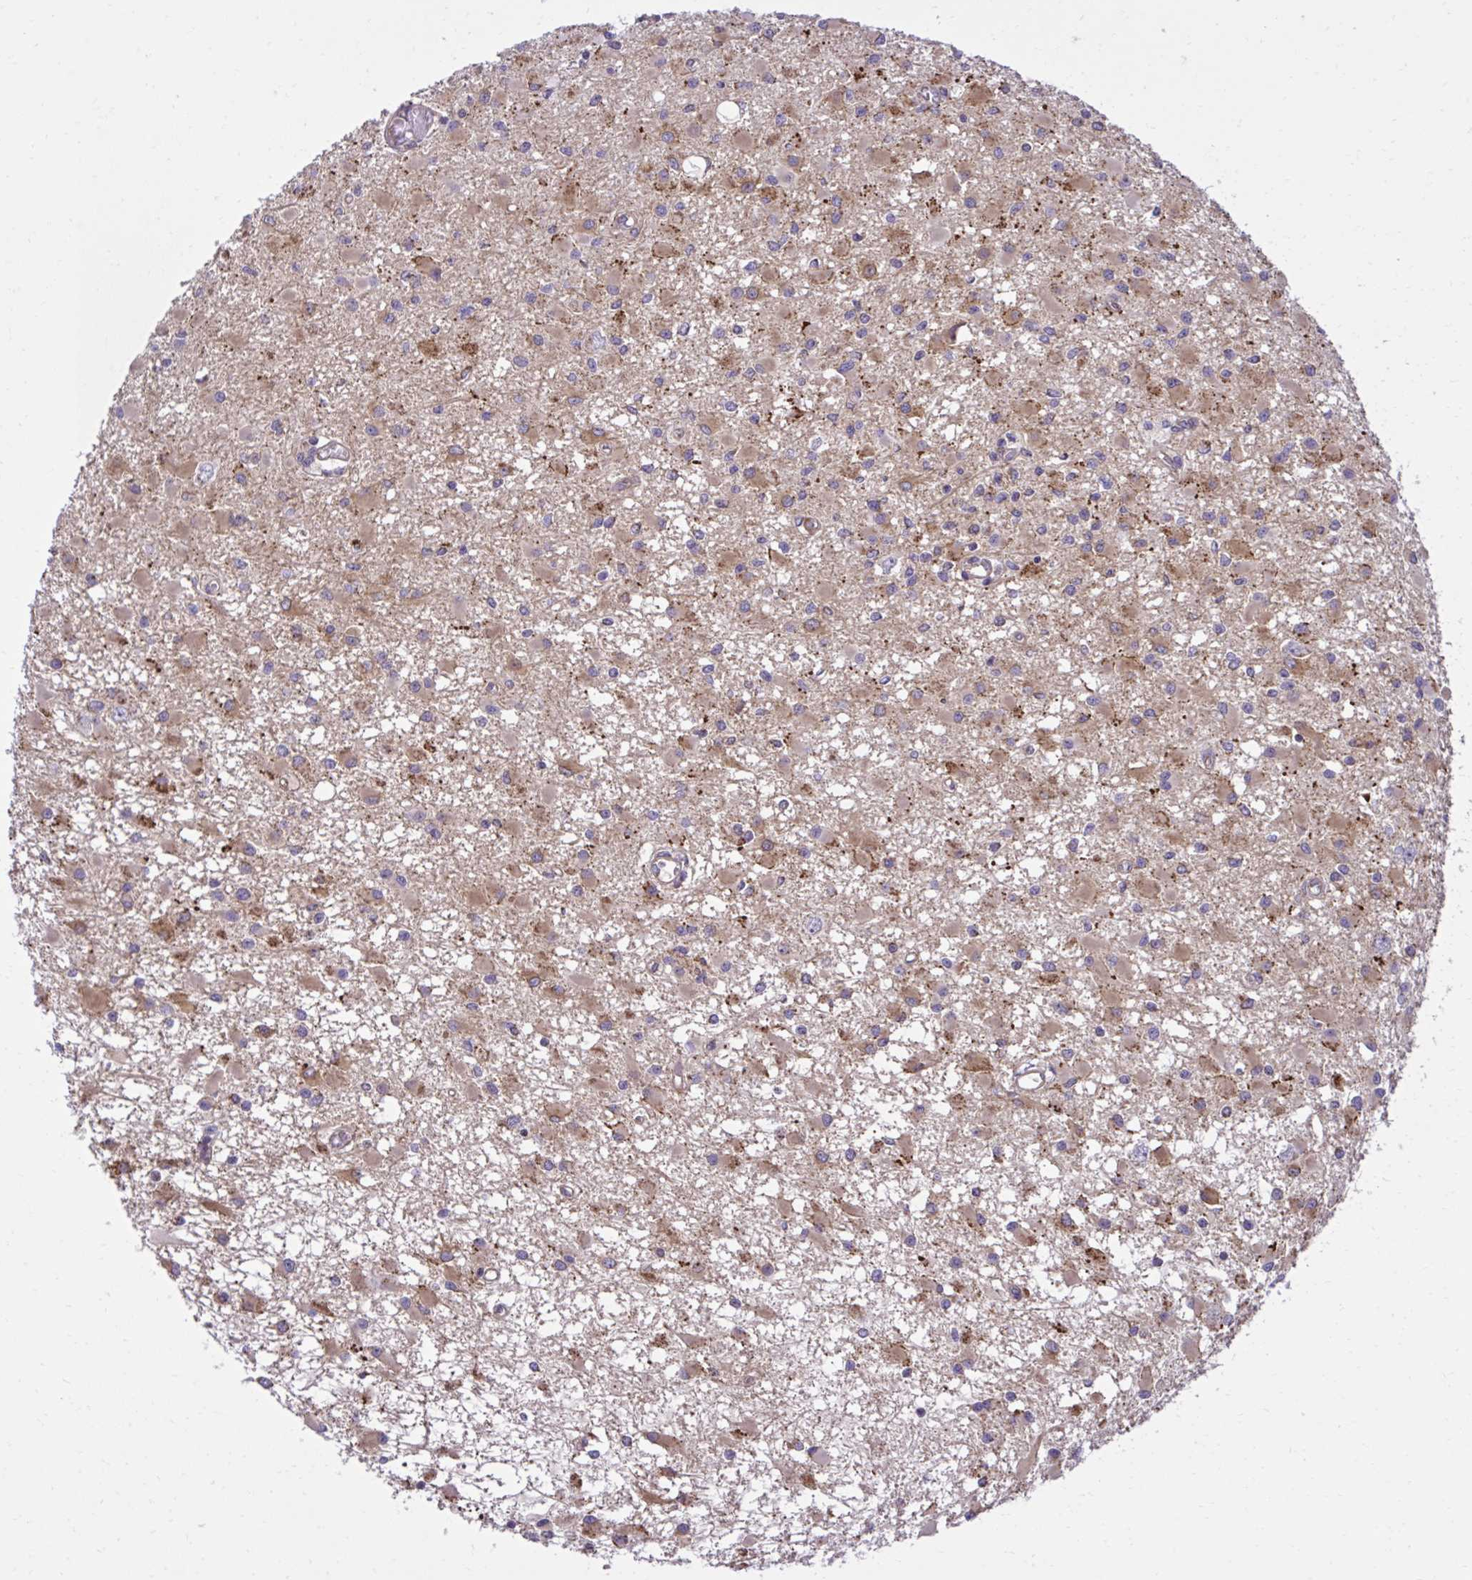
{"staining": {"intensity": "strong", "quantity": "25%-75%", "location": "cytoplasmic/membranous"}, "tissue": "glioma", "cell_type": "Tumor cells", "image_type": "cancer", "snomed": [{"axis": "morphology", "description": "Glioma, malignant, High grade"}, {"axis": "topography", "description": "Brain"}], "caption": "Protein staining shows strong cytoplasmic/membranous positivity in approximately 25%-75% of tumor cells in glioma.", "gene": "LIMS1", "patient": {"sex": "male", "age": 54}}